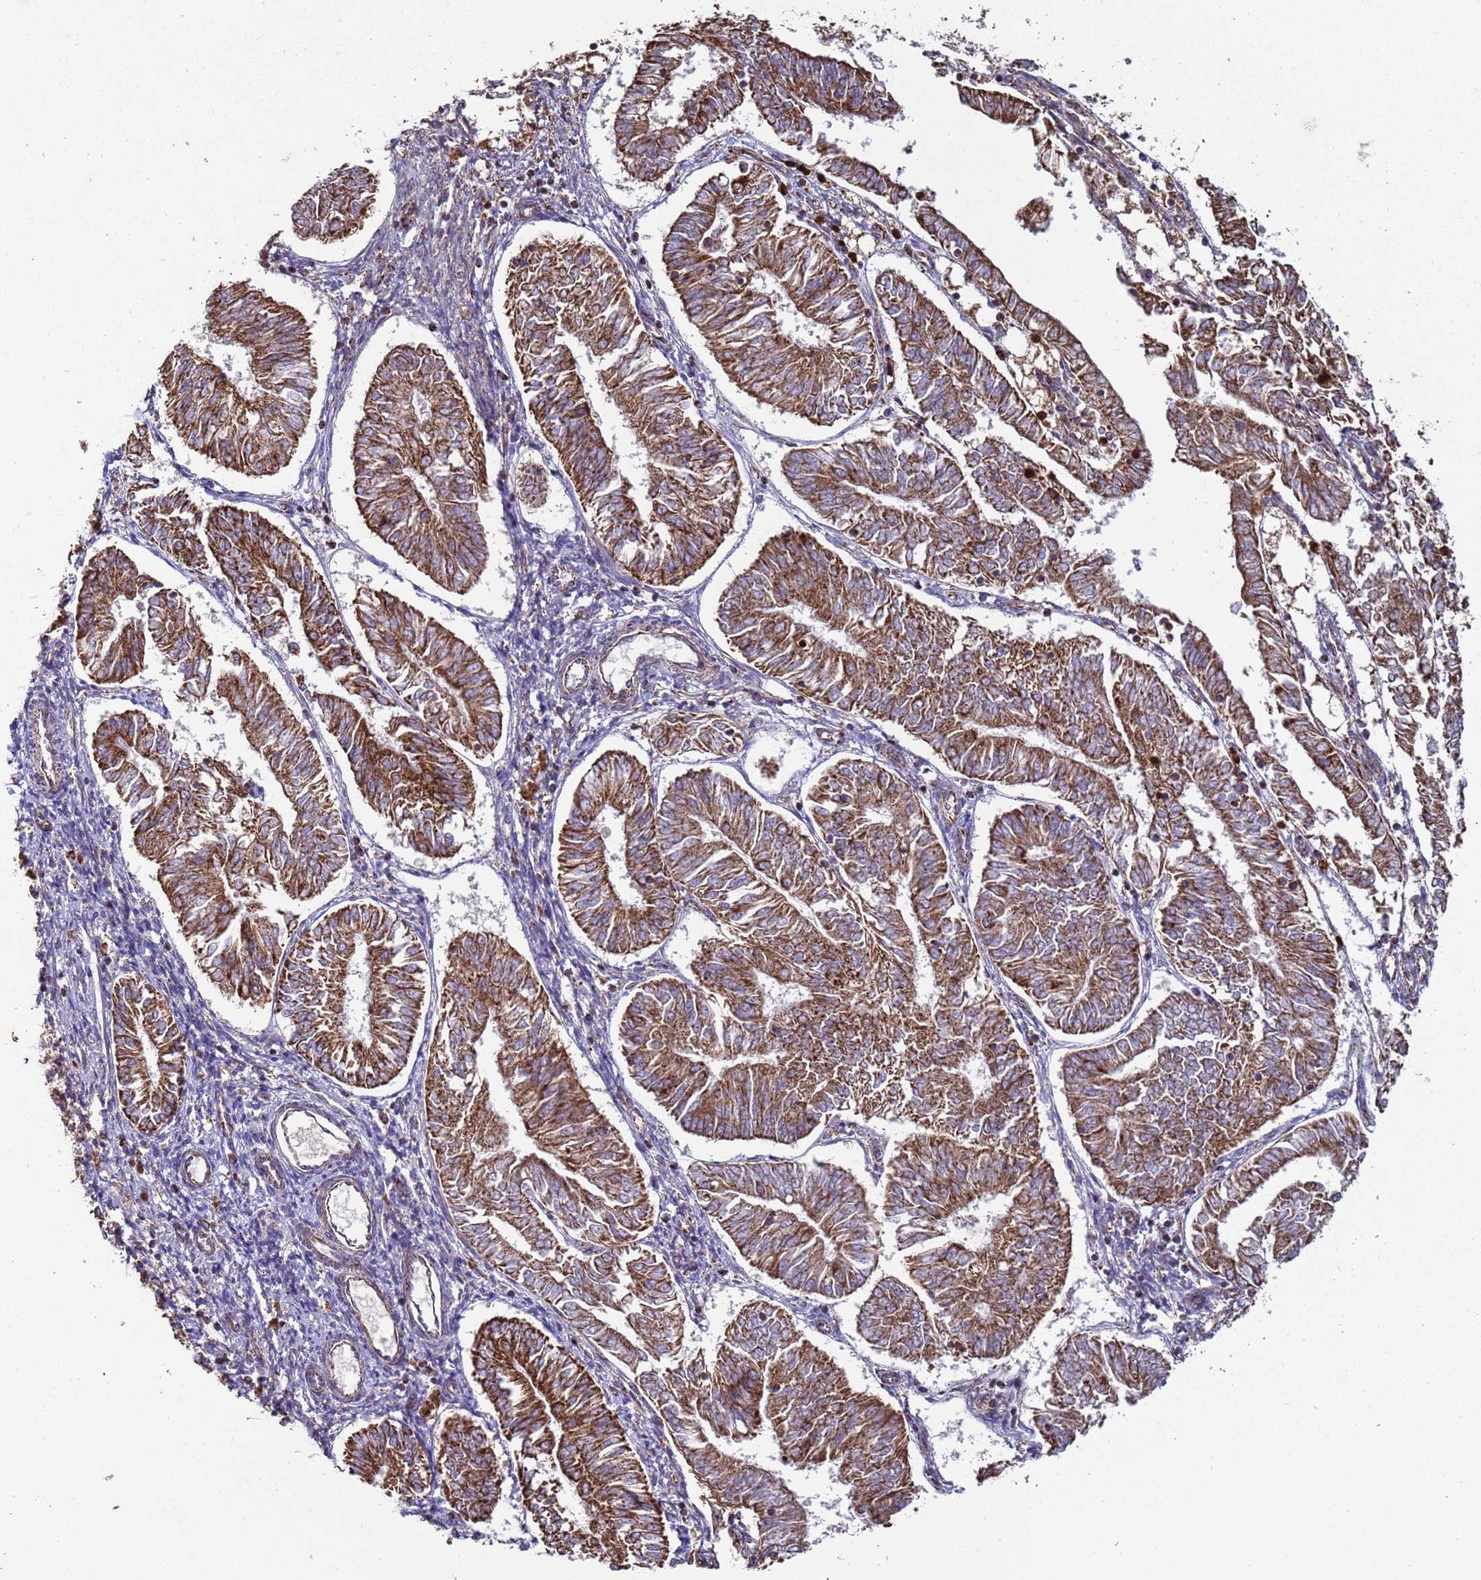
{"staining": {"intensity": "strong", "quantity": ">75%", "location": "cytoplasmic/membranous"}, "tissue": "endometrial cancer", "cell_type": "Tumor cells", "image_type": "cancer", "snomed": [{"axis": "morphology", "description": "Adenocarcinoma, NOS"}, {"axis": "topography", "description": "Endometrium"}], "caption": "Immunohistochemistry (IHC) (DAB (3,3'-diaminobenzidine)) staining of endometrial cancer (adenocarcinoma) shows strong cytoplasmic/membranous protein positivity in approximately >75% of tumor cells. (brown staining indicates protein expression, while blue staining denotes nuclei).", "gene": "FBXO33", "patient": {"sex": "female", "age": 58}}